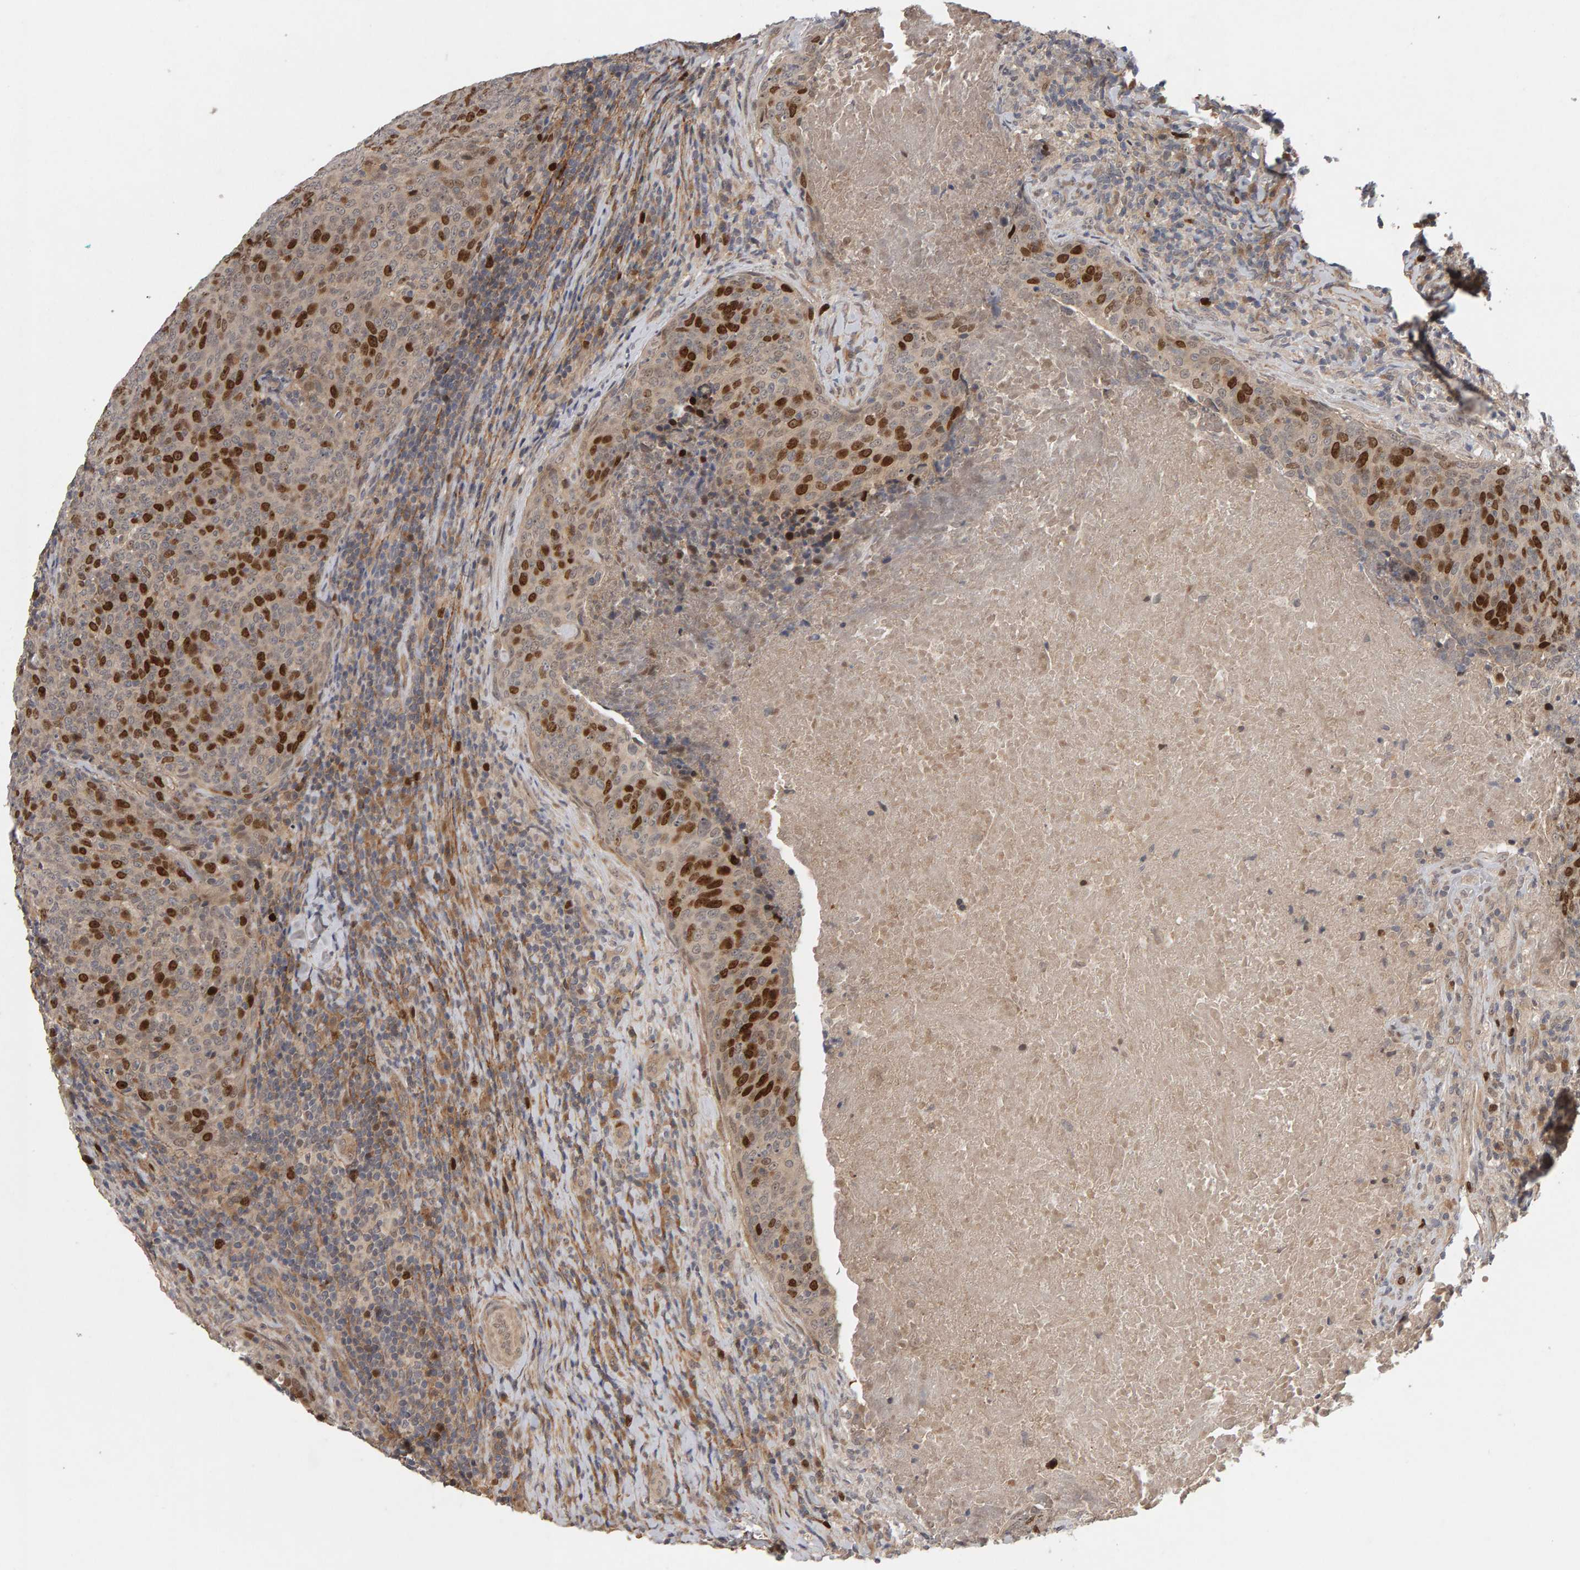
{"staining": {"intensity": "strong", "quantity": "25%-75%", "location": "nuclear"}, "tissue": "head and neck cancer", "cell_type": "Tumor cells", "image_type": "cancer", "snomed": [{"axis": "morphology", "description": "Squamous cell carcinoma, NOS"}, {"axis": "morphology", "description": "Squamous cell carcinoma, metastatic, NOS"}, {"axis": "topography", "description": "Lymph node"}, {"axis": "topography", "description": "Head-Neck"}], "caption": "Immunohistochemical staining of human metastatic squamous cell carcinoma (head and neck) shows high levels of strong nuclear positivity in about 25%-75% of tumor cells. The staining was performed using DAB (3,3'-diaminobenzidine) to visualize the protein expression in brown, while the nuclei were stained in blue with hematoxylin (Magnification: 20x).", "gene": "CDCA5", "patient": {"sex": "male", "age": 62}}